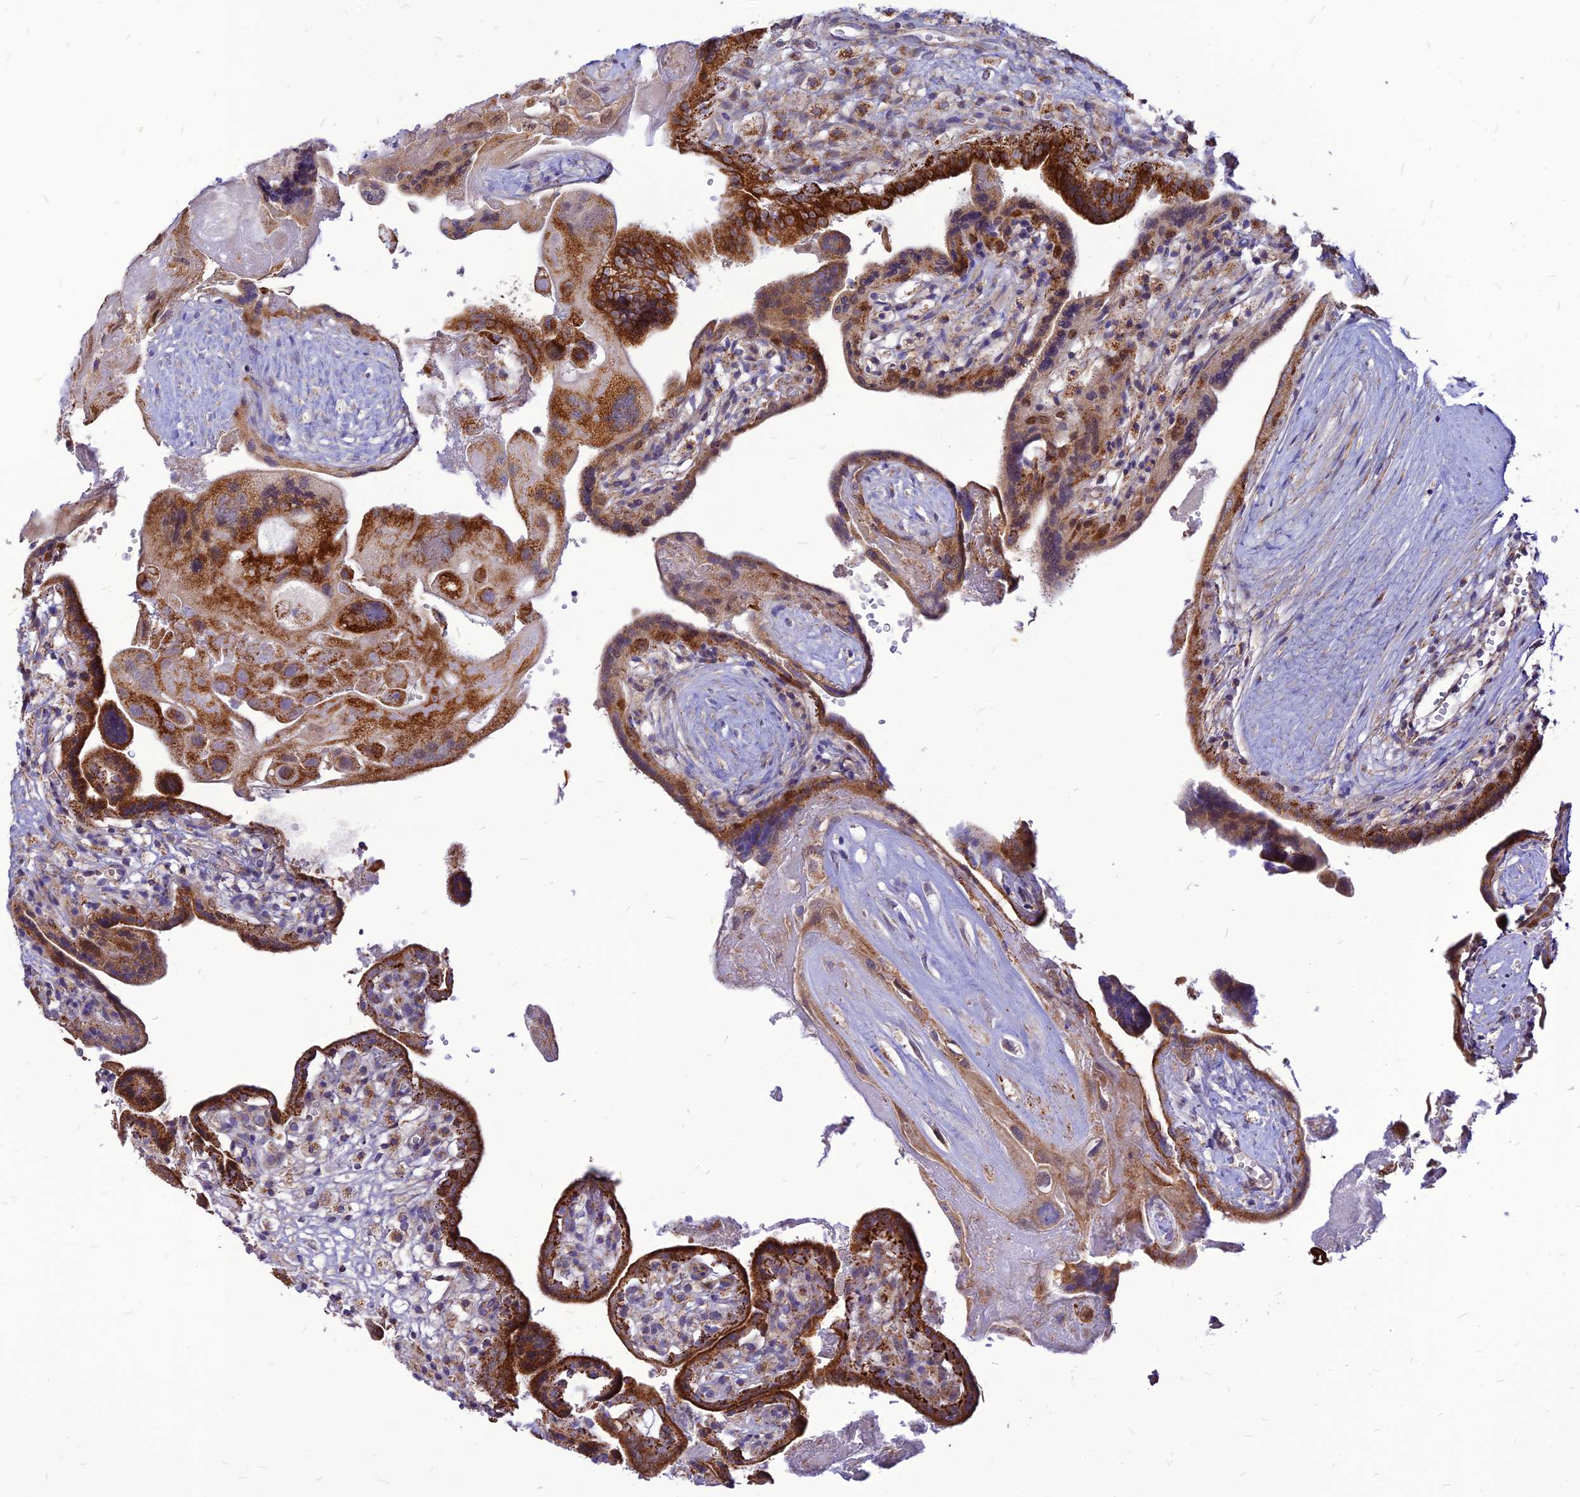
{"staining": {"intensity": "strong", "quantity": ">75%", "location": "cytoplasmic/membranous"}, "tissue": "placenta", "cell_type": "Trophoblastic cells", "image_type": "normal", "snomed": [{"axis": "morphology", "description": "Normal tissue, NOS"}, {"axis": "topography", "description": "Placenta"}], "caption": "This histopathology image shows immunohistochemistry (IHC) staining of normal human placenta, with high strong cytoplasmic/membranous expression in approximately >75% of trophoblastic cells.", "gene": "ECI1", "patient": {"sex": "female", "age": 37}}